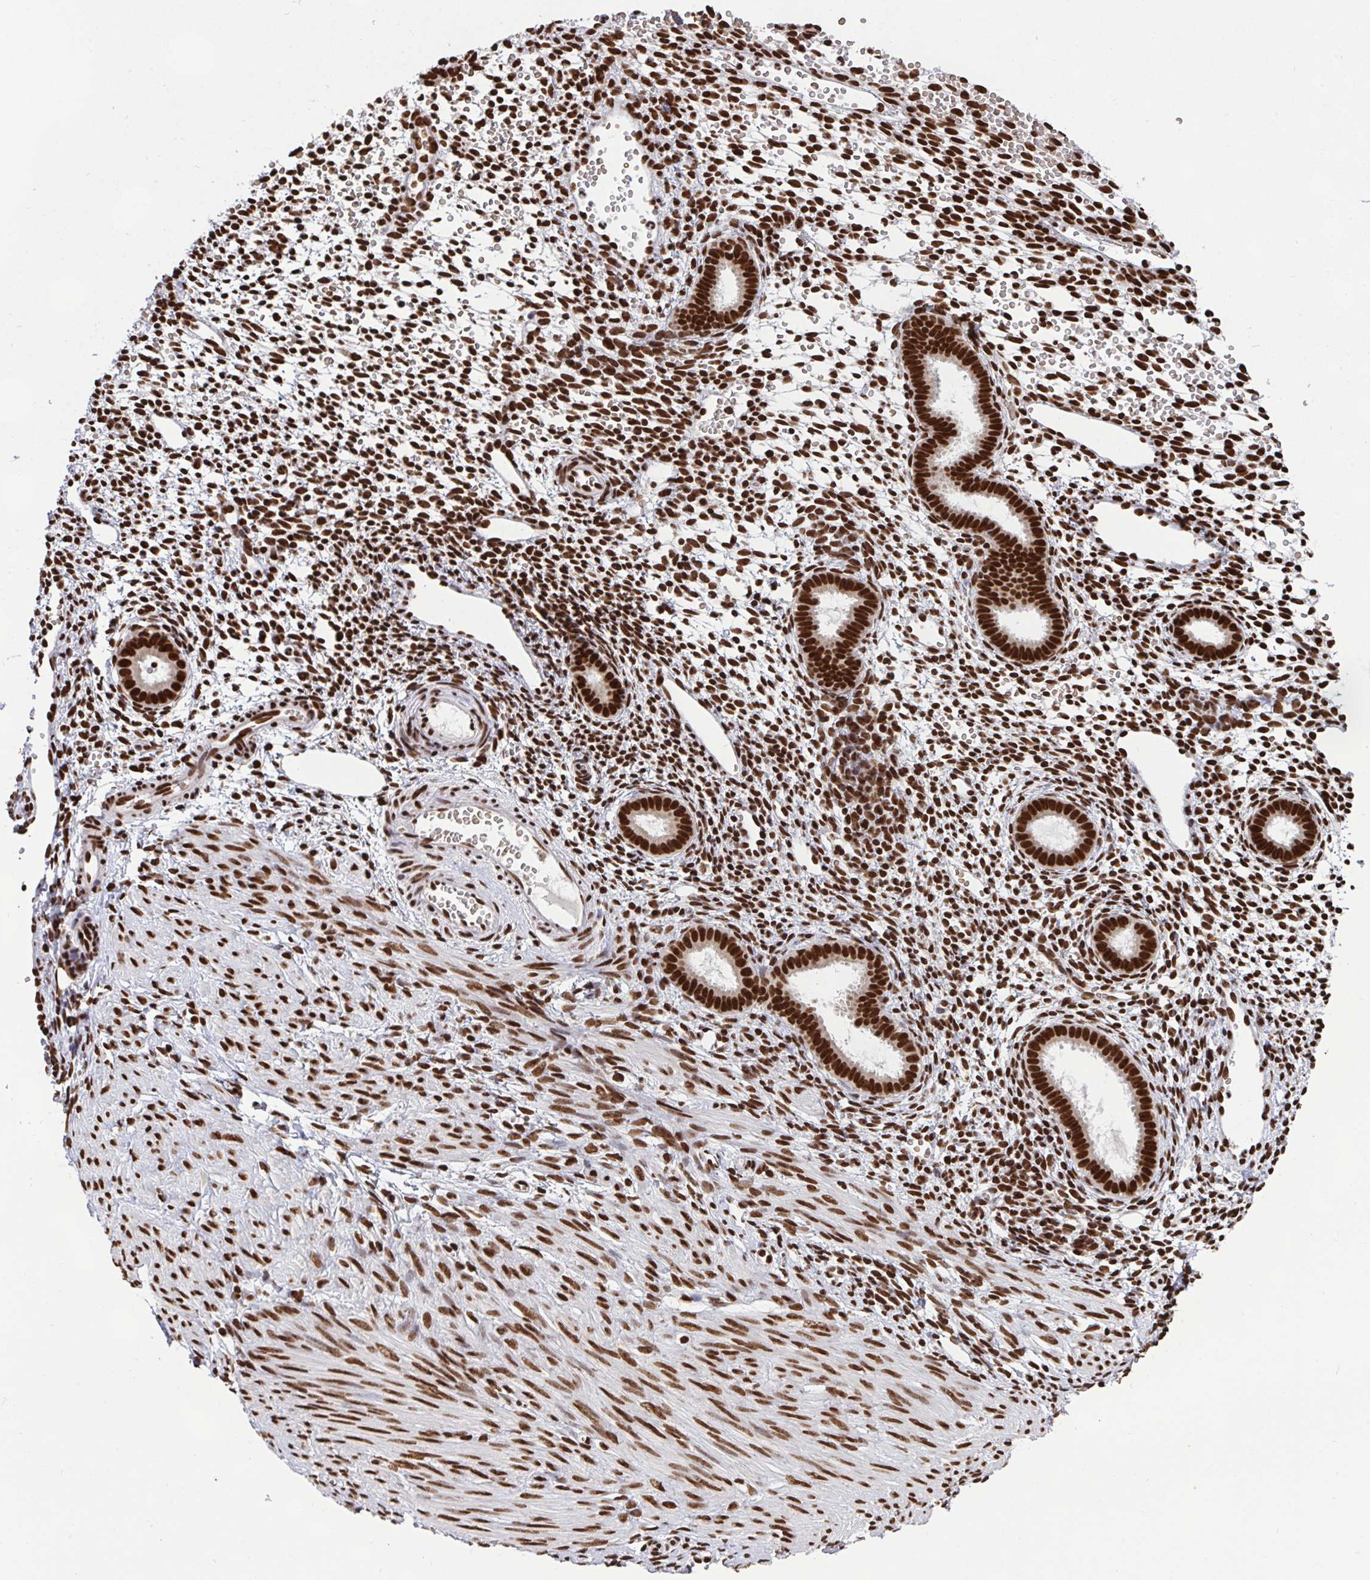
{"staining": {"intensity": "strong", "quantity": ">75%", "location": "nuclear"}, "tissue": "endometrium", "cell_type": "Cells in endometrial stroma", "image_type": "normal", "snomed": [{"axis": "morphology", "description": "Normal tissue, NOS"}, {"axis": "topography", "description": "Endometrium"}], "caption": "Protein analysis of normal endometrium reveals strong nuclear positivity in about >75% of cells in endometrial stroma. (Brightfield microscopy of DAB IHC at high magnification).", "gene": "ENSG00000268083", "patient": {"sex": "female", "age": 36}}